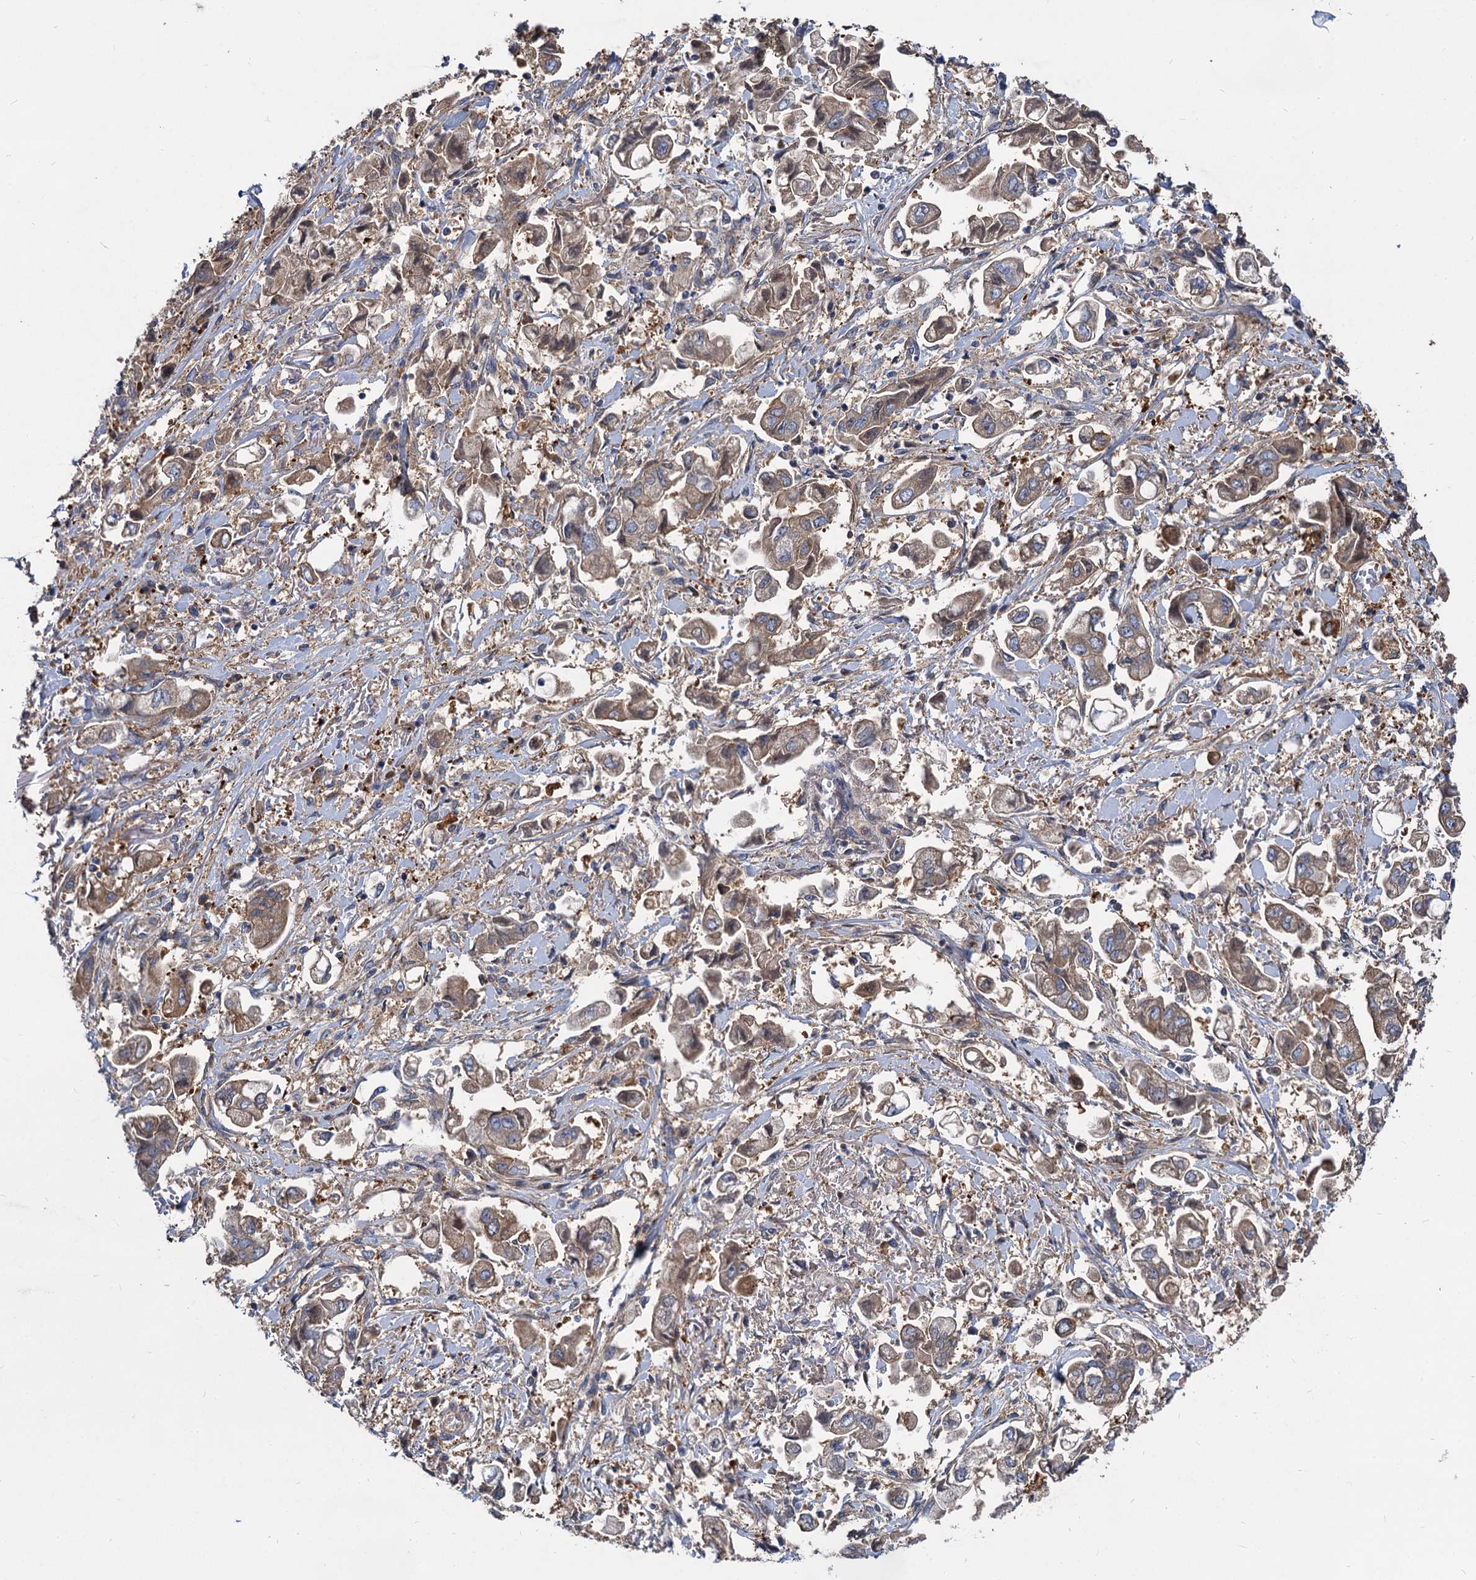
{"staining": {"intensity": "moderate", "quantity": ">75%", "location": "cytoplasmic/membranous"}, "tissue": "stomach cancer", "cell_type": "Tumor cells", "image_type": "cancer", "snomed": [{"axis": "morphology", "description": "Adenocarcinoma, NOS"}, {"axis": "topography", "description": "Stomach"}], "caption": "The image exhibits a brown stain indicating the presence of a protein in the cytoplasmic/membranous of tumor cells in stomach cancer (adenocarcinoma).", "gene": "ALKBH7", "patient": {"sex": "male", "age": 62}}